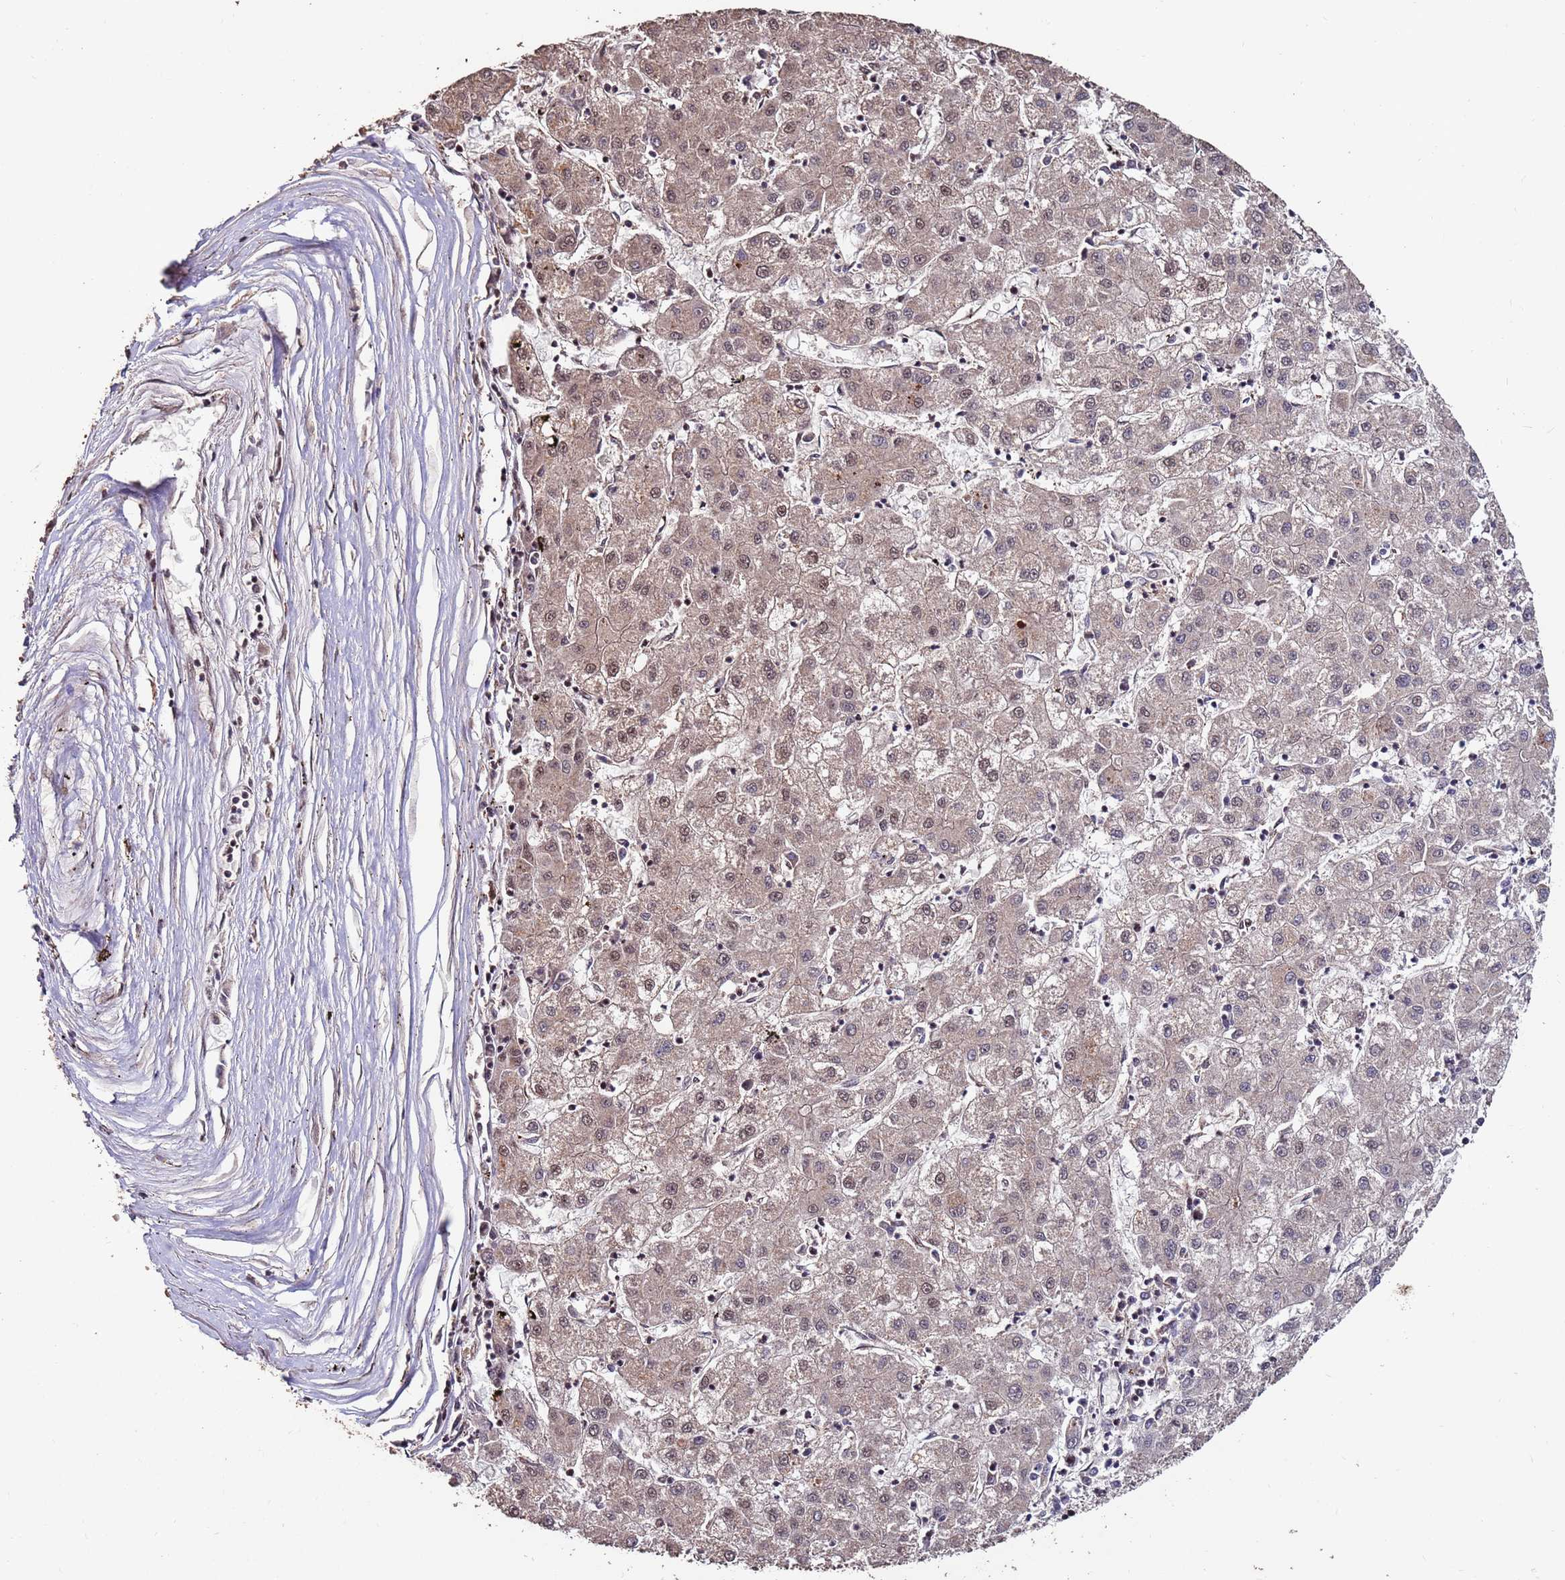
{"staining": {"intensity": "weak", "quantity": "25%-75%", "location": "cytoplasmic/membranous,nuclear"}, "tissue": "liver cancer", "cell_type": "Tumor cells", "image_type": "cancer", "snomed": [{"axis": "morphology", "description": "Carcinoma, Hepatocellular, NOS"}, {"axis": "topography", "description": "Liver"}], "caption": "Approximately 25%-75% of tumor cells in human liver cancer (hepatocellular carcinoma) reveal weak cytoplasmic/membranous and nuclear protein expression as visualized by brown immunohistochemical staining.", "gene": "PRR7", "patient": {"sex": "male", "age": 72}}